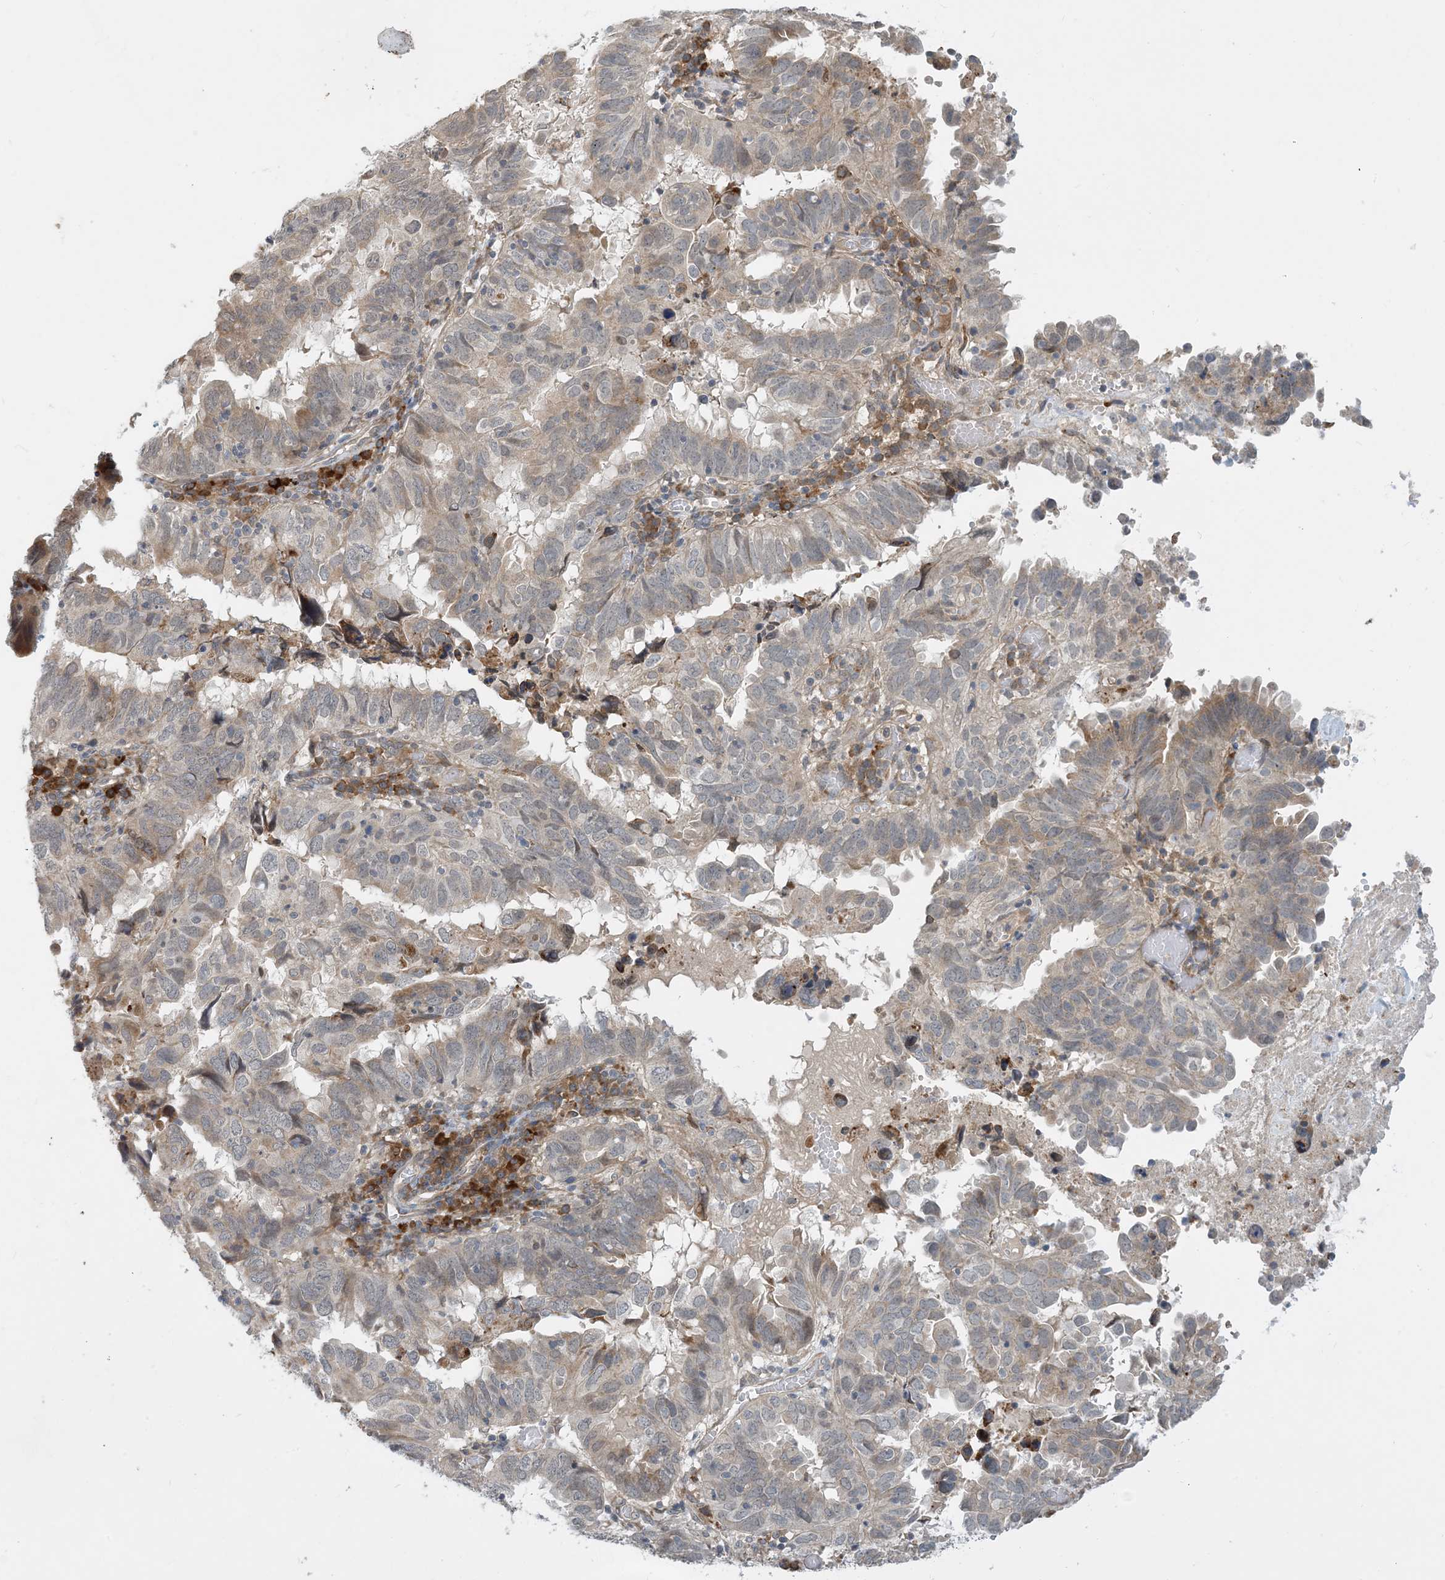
{"staining": {"intensity": "weak", "quantity": "<25%", "location": "cytoplasmic/membranous"}, "tissue": "endometrial cancer", "cell_type": "Tumor cells", "image_type": "cancer", "snomed": [{"axis": "morphology", "description": "Adenocarcinoma, NOS"}, {"axis": "topography", "description": "Uterus"}], "caption": "Tumor cells are negative for protein expression in human endometrial adenocarcinoma. (Brightfield microscopy of DAB IHC at high magnification).", "gene": "PHOSPHO2", "patient": {"sex": "female", "age": 77}}